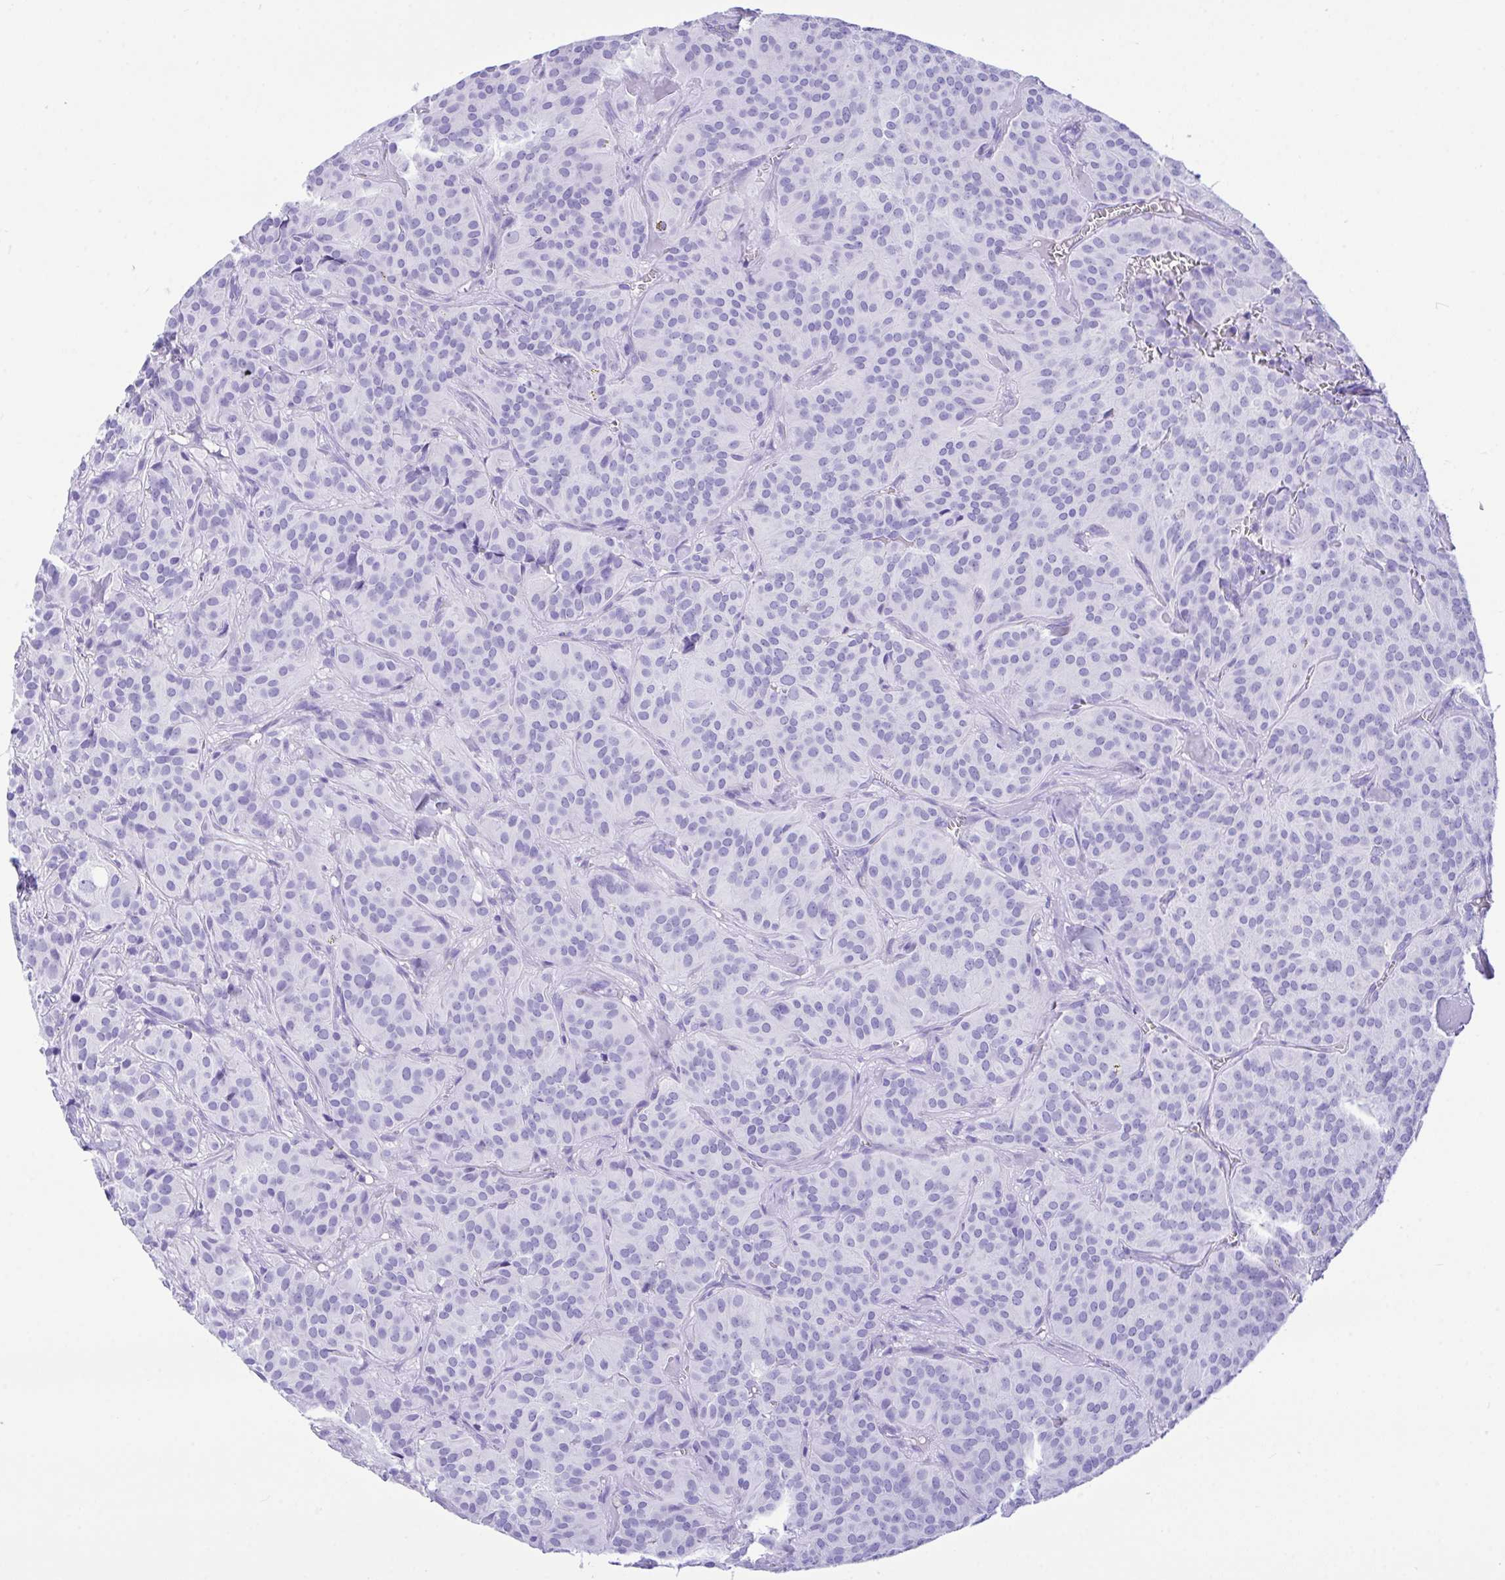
{"staining": {"intensity": "negative", "quantity": "none", "location": "none"}, "tissue": "glioma", "cell_type": "Tumor cells", "image_type": "cancer", "snomed": [{"axis": "morphology", "description": "Glioma, malignant, Low grade"}, {"axis": "topography", "description": "Brain"}], "caption": "Tumor cells show no significant protein staining in malignant low-grade glioma.", "gene": "BEST4", "patient": {"sex": "male", "age": 42}}